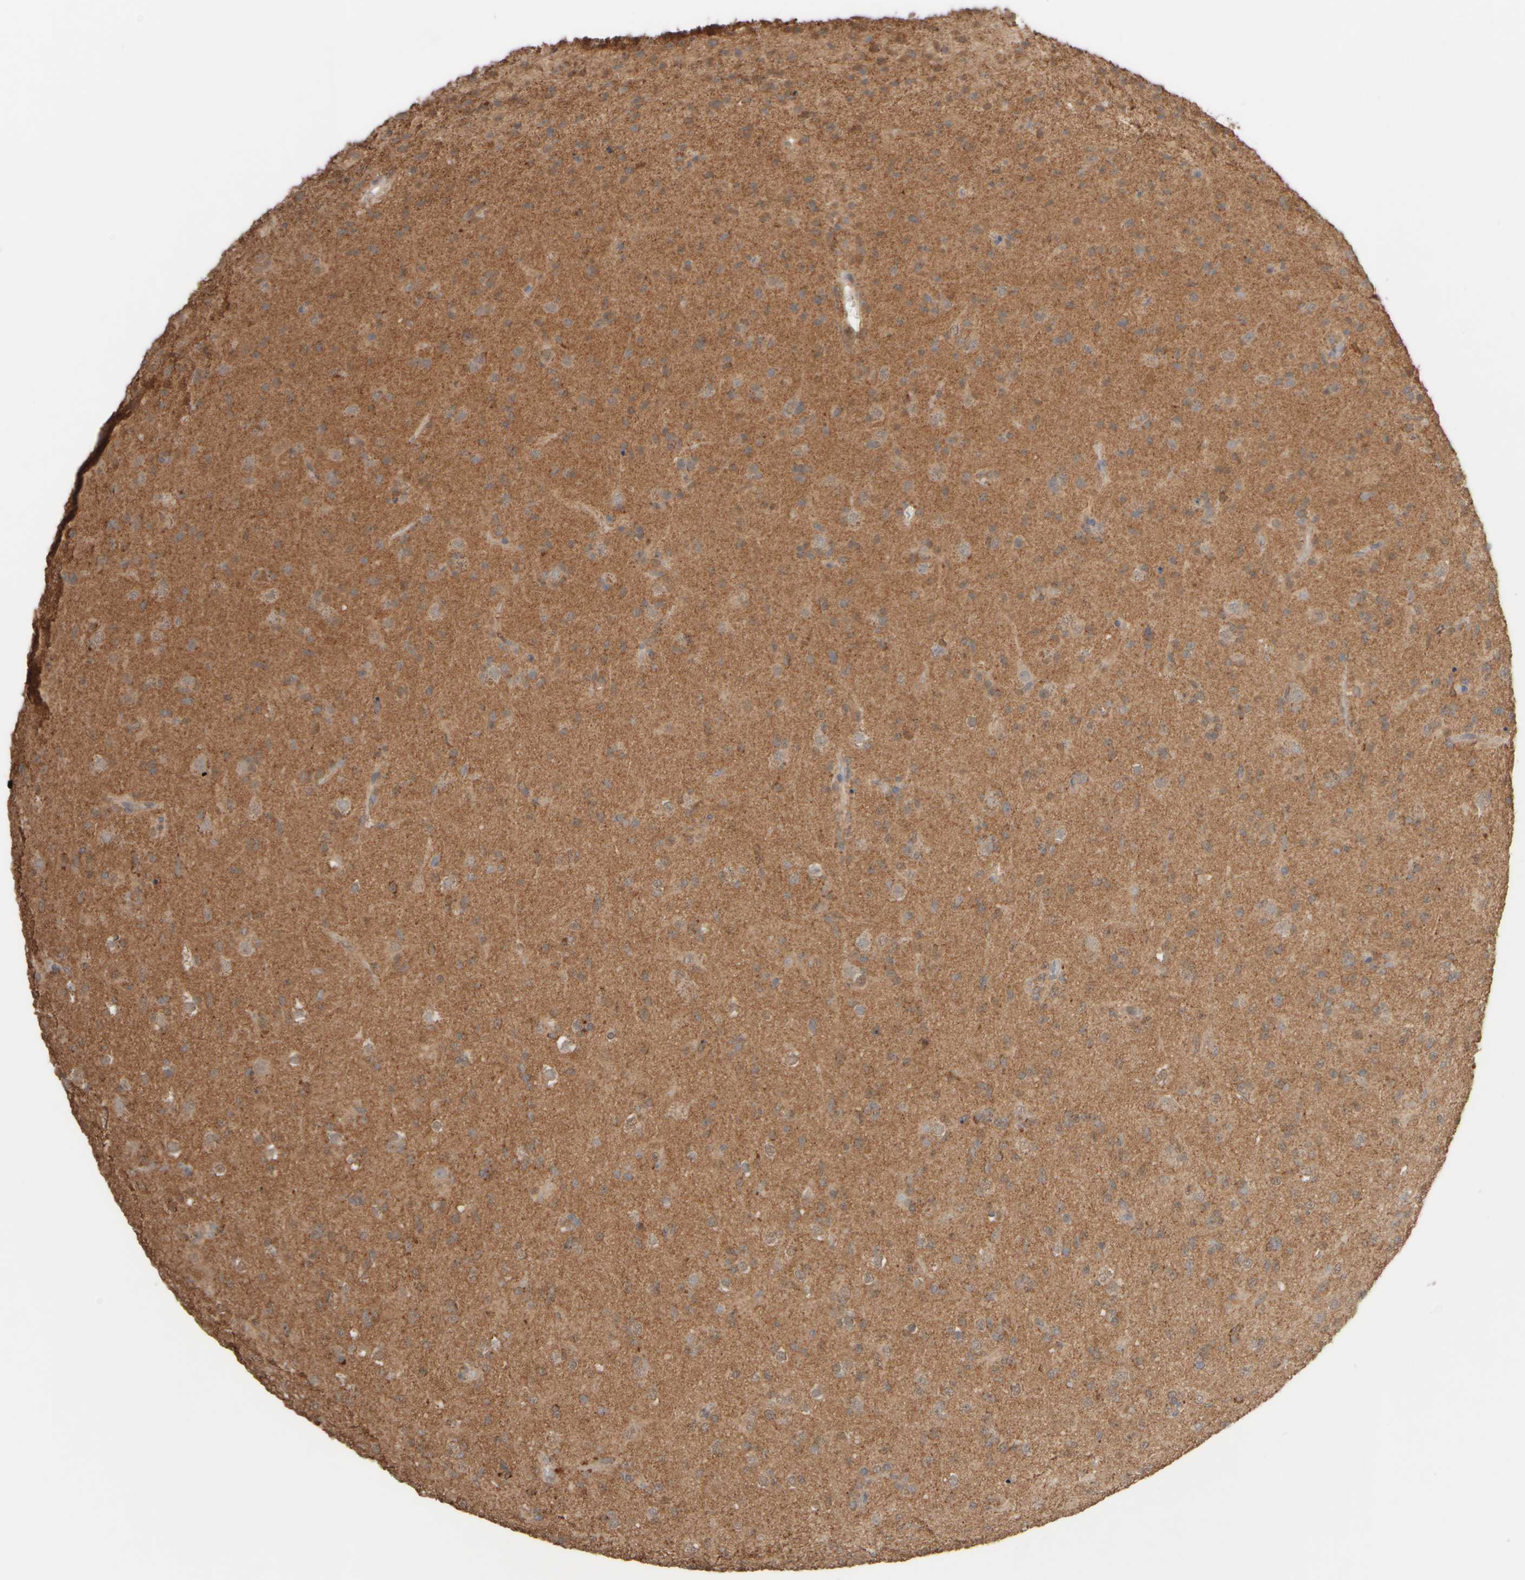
{"staining": {"intensity": "moderate", "quantity": ">75%", "location": "cytoplasmic/membranous"}, "tissue": "glioma", "cell_type": "Tumor cells", "image_type": "cancer", "snomed": [{"axis": "morphology", "description": "Glioma, malignant, Low grade"}, {"axis": "topography", "description": "Brain"}], "caption": "Tumor cells exhibit medium levels of moderate cytoplasmic/membranous positivity in about >75% of cells in human malignant glioma (low-grade).", "gene": "EIF2B3", "patient": {"sex": "male", "age": 65}}